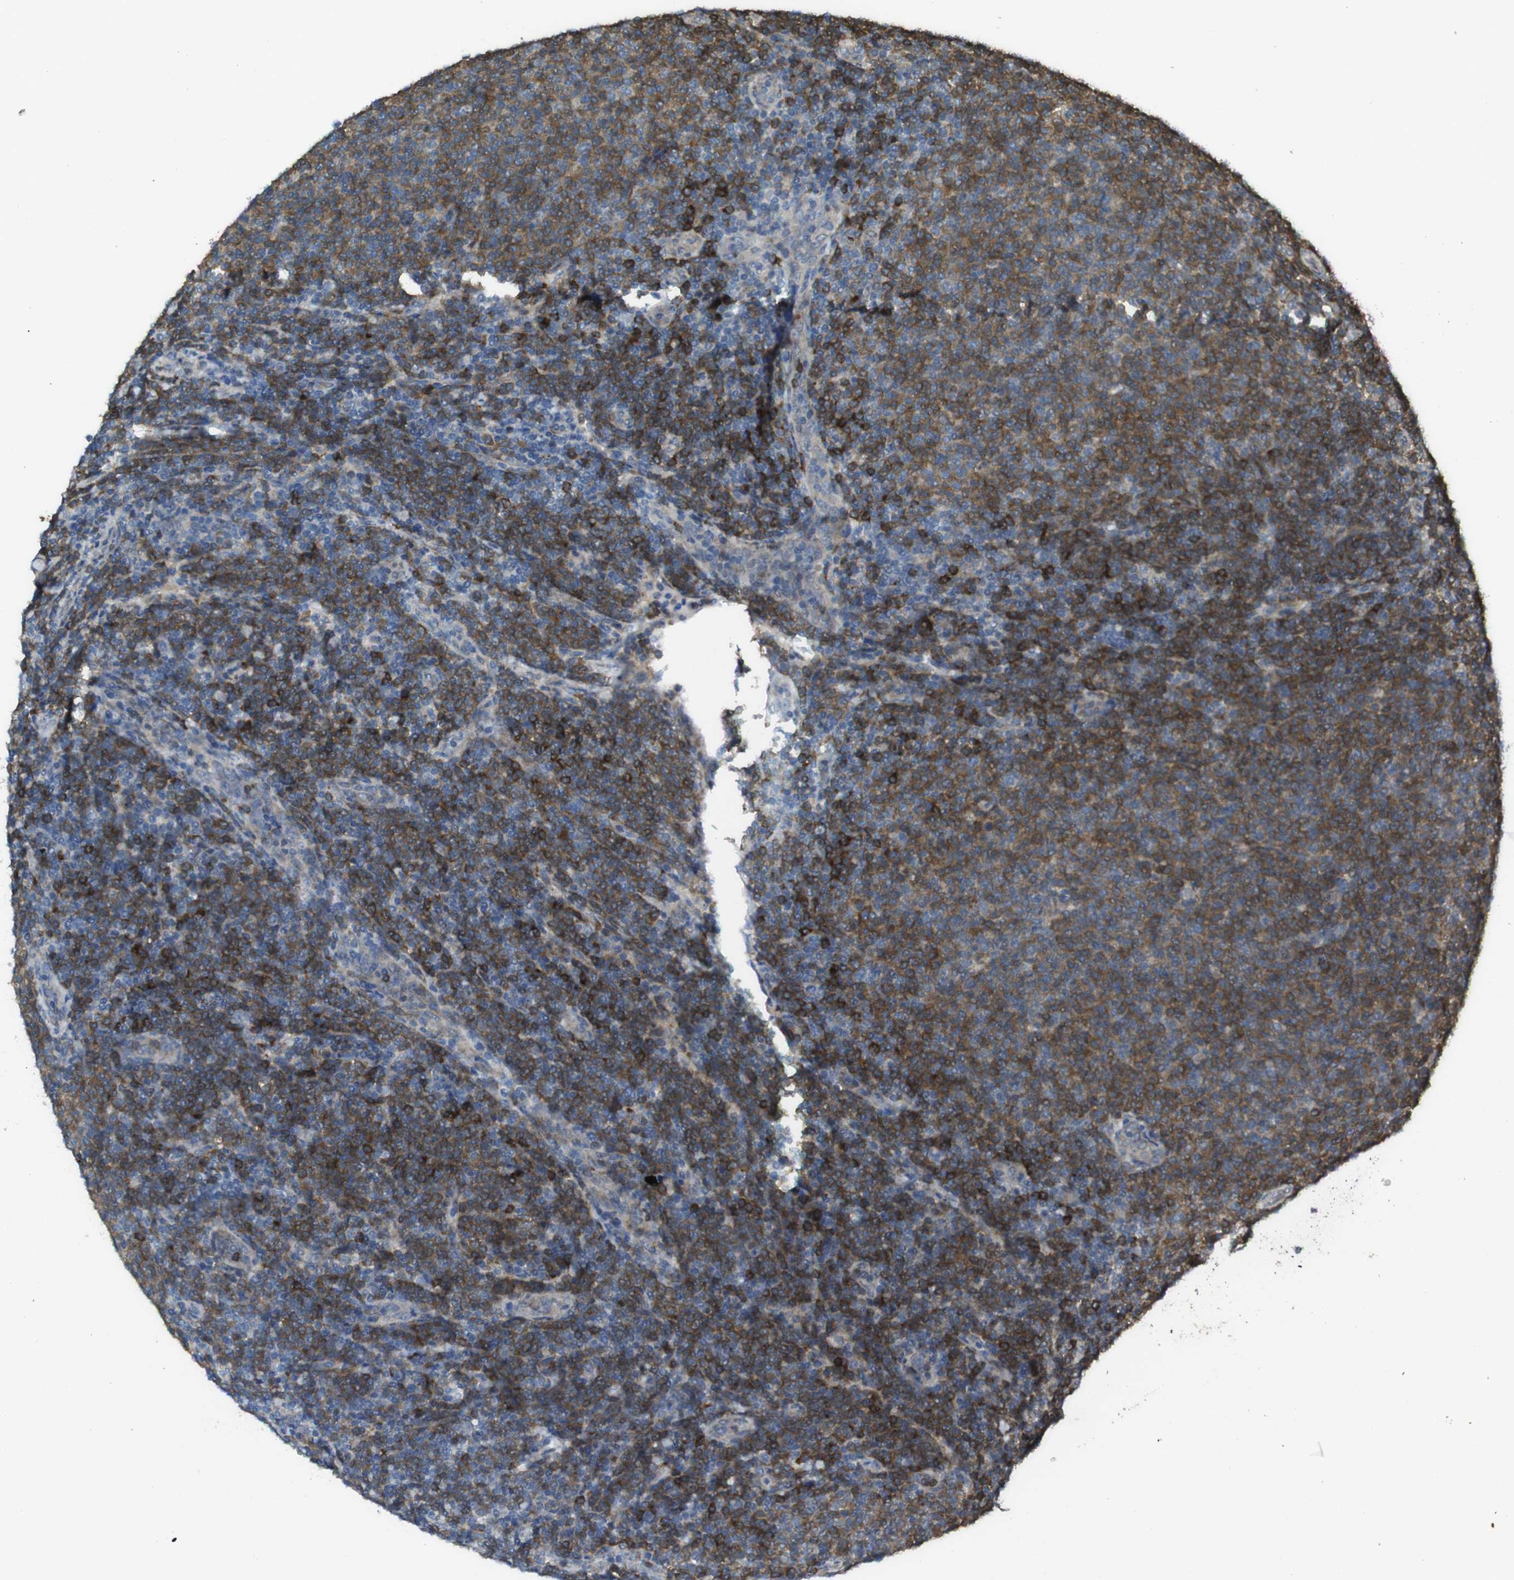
{"staining": {"intensity": "moderate", "quantity": ">75%", "location": "cytoplasmic/membranous"}, "tissue": "lymphoma", "cell_type": "Tumor cells", "image_type": "cancer", "snomed": [{"axis": "morphology", "description": "Malignant lymphoma, non-Hodgkin's type, Low grade"}, {"axis": "topography", "description": "Lymph node"}], "caption": "Lymphoma was stained to show a protein in brown. There is medium levels of moderate cytoplasmic/membranous staining in approximately >75% of tumor cells.", "gene": "ARHGAP24", "patient": {"sex": "male", "age": 66}}